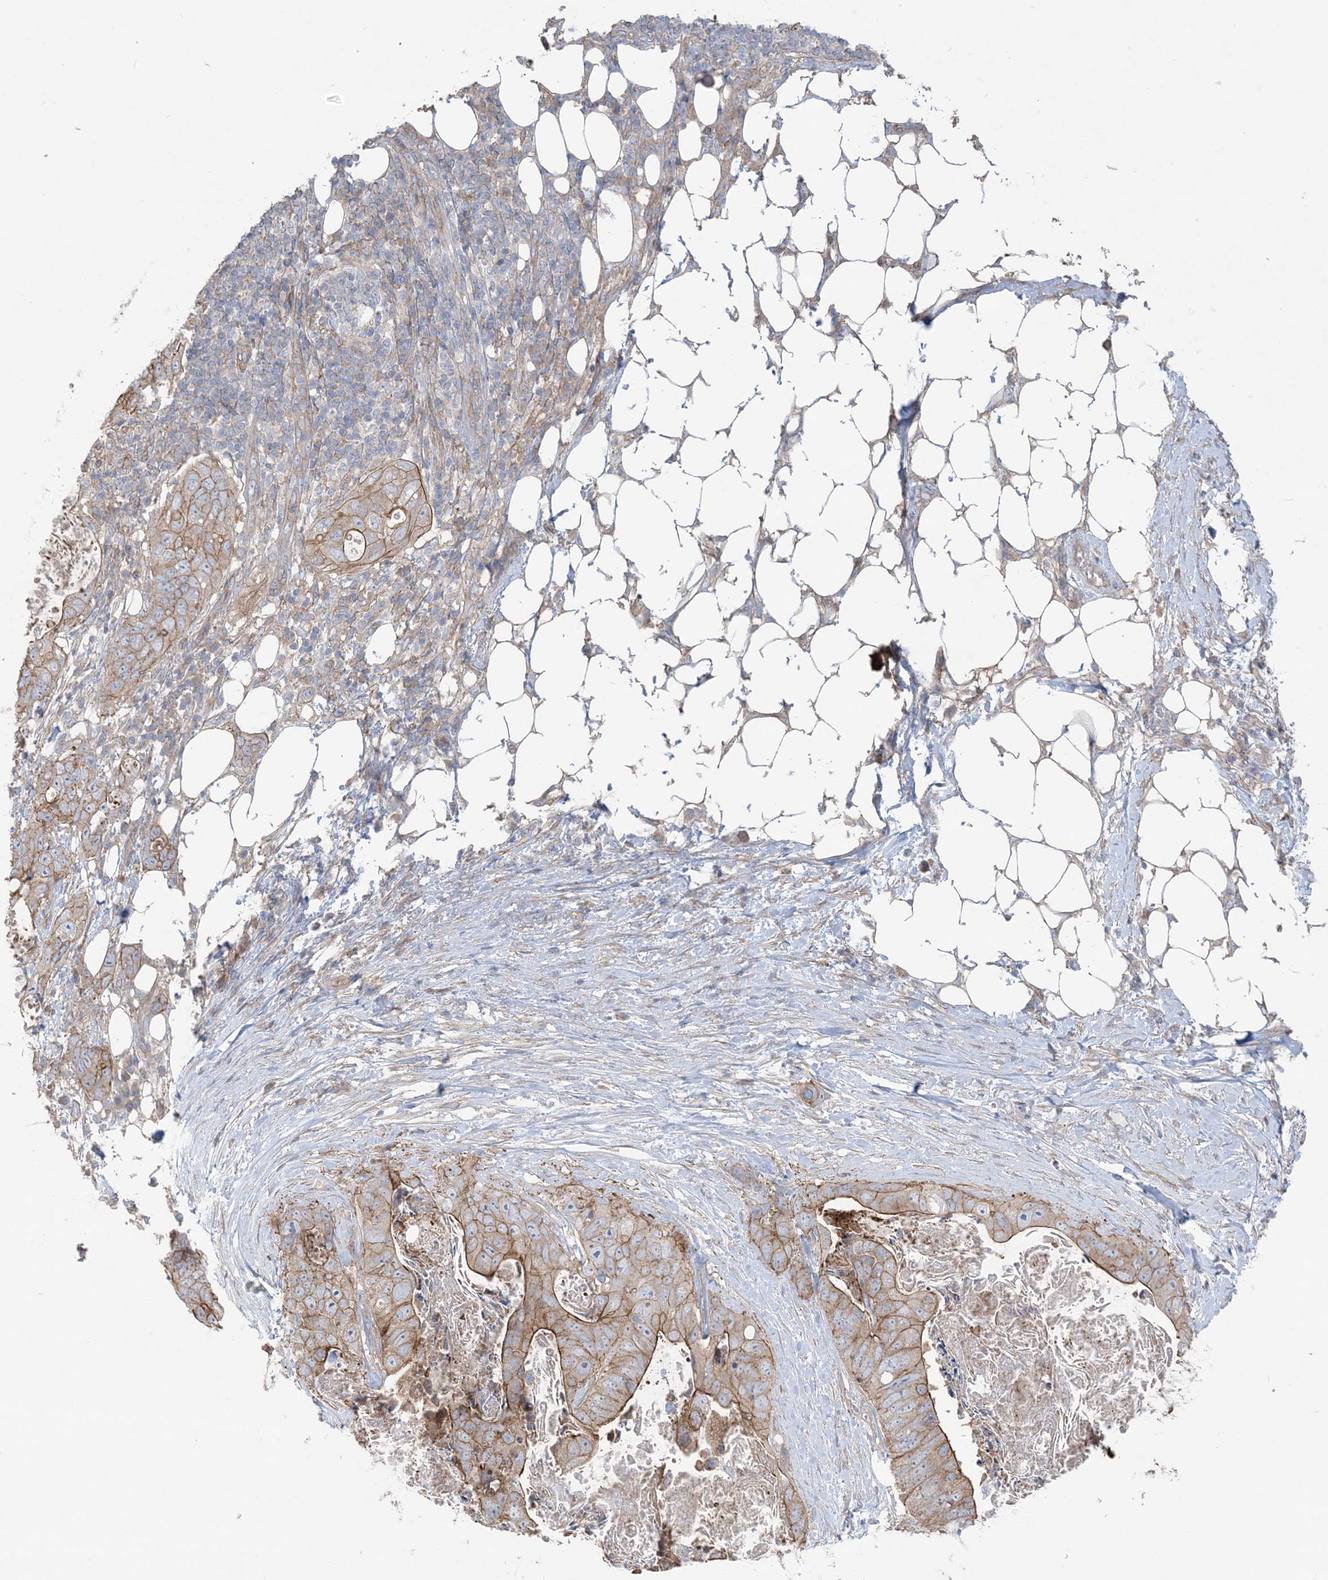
{"staining": {"intensity": "moderate", "quantity": ">75%", "location": "cytoplasmic/membranous"}, "tissue": "stomach cancer", "cell_type": "Tumor cells", "image_type": "cancer", "snomed": [{"axis": "morphology", "description": "Adenocarcinoma, NOS"}, {"axis": "topography", "description": "Stomach"}], "caption": "IHC of human stomach cancer demonstrates medium levels of moderate cytoplasmic/membranous staining in about >75% of tumor cells.", "gene": "CCNY", "patient": {"sex": "female", "age": 89}}